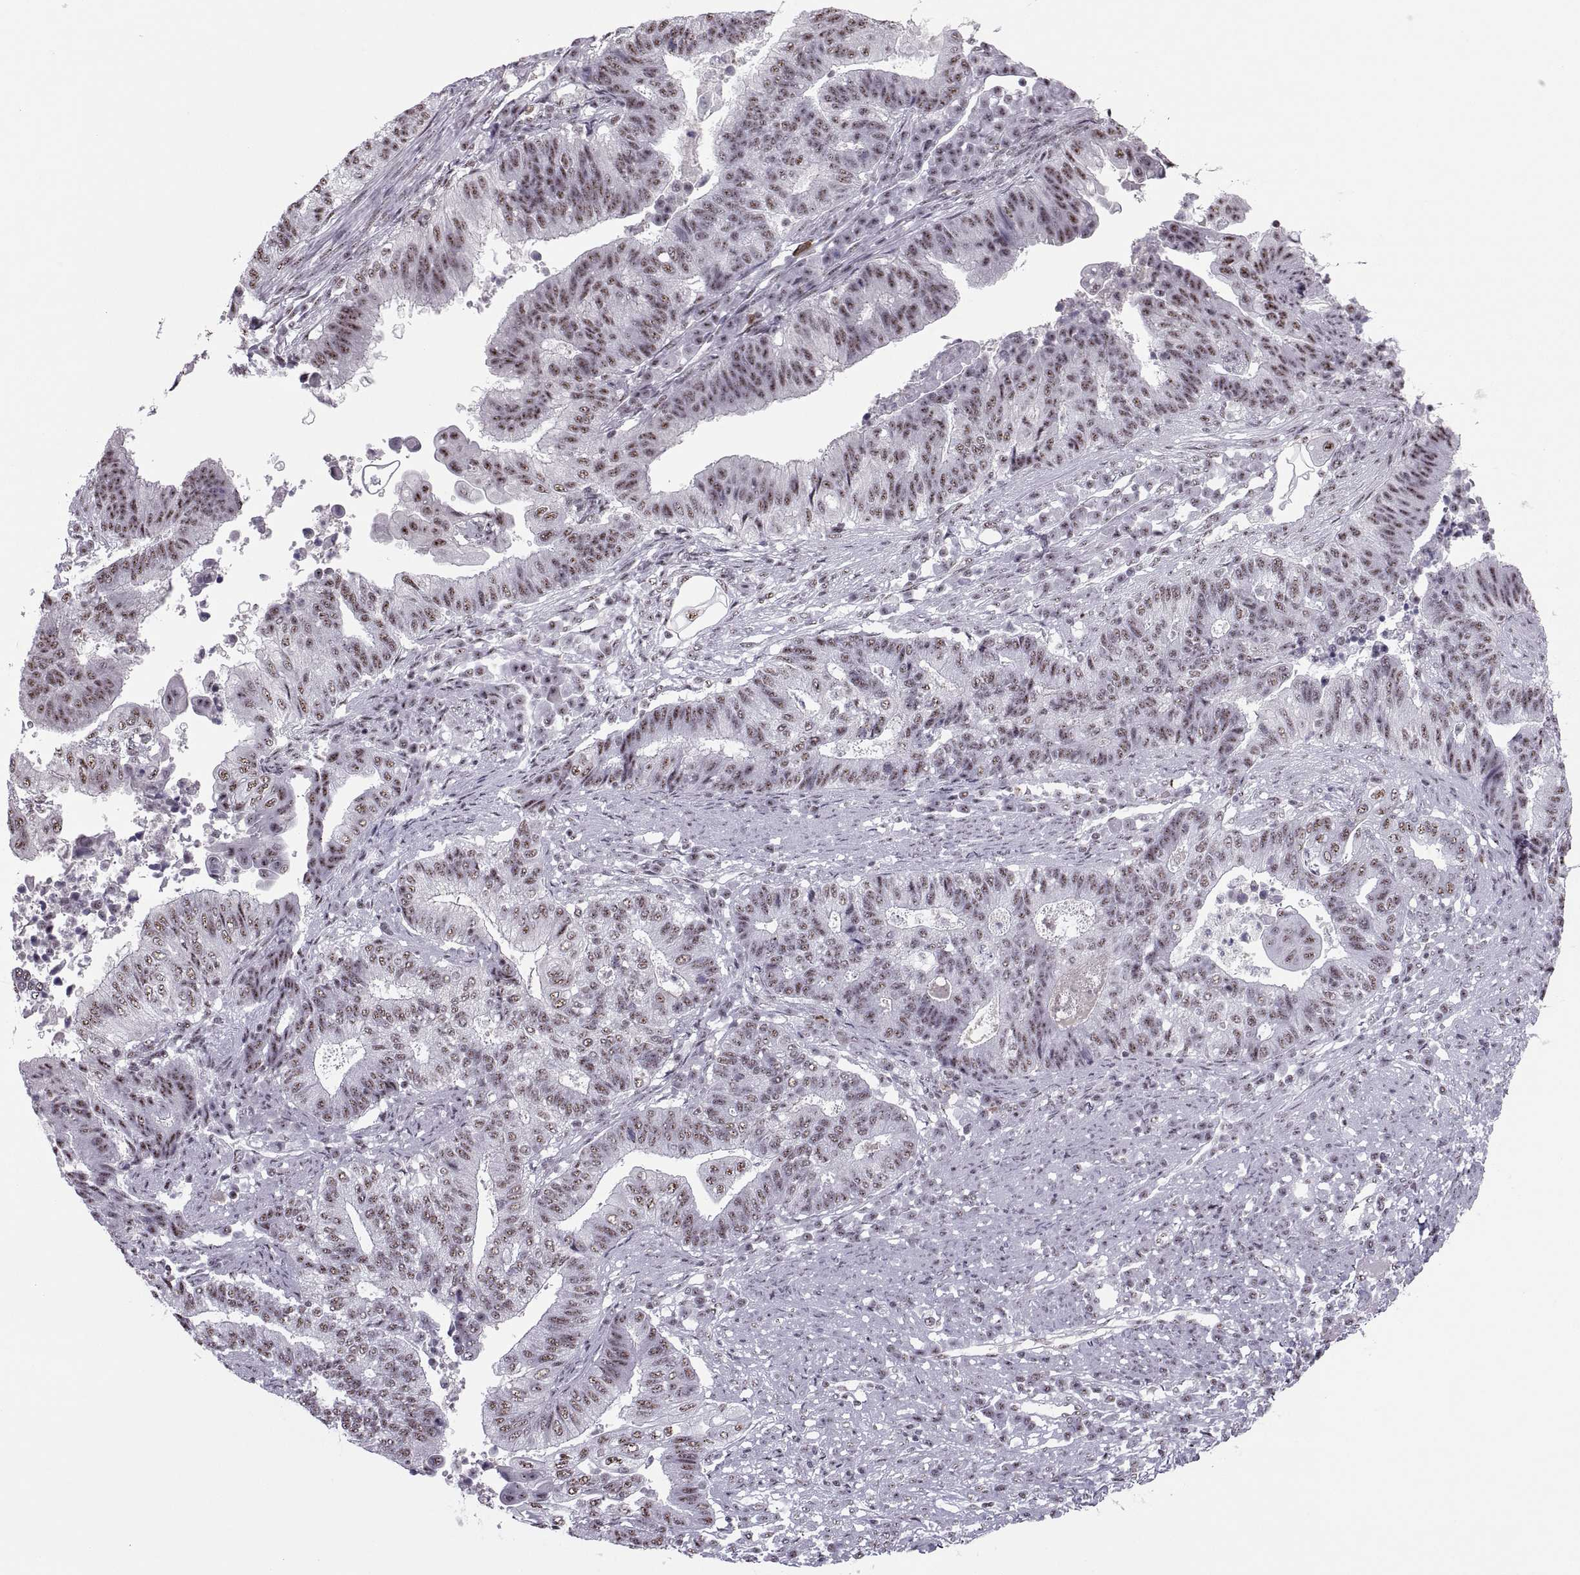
{"staining": {"intensity": "weak", "quantity": "25%-75%", "location": "nuclear"}, "tissue": "endometrial cancer", "cell_type": "Tumor cells", "image_type": "cancer", "snomed": [{"axis": "morphology", "description": "Adenocarcinoma, NOS"}, {"axis": "topography", "description": "Uterus"}, {"axis": "topography", "description": "Endometrium"}], "caption": "Brown immunohistochemical staining in human endometrial cancer (adenocarcinoma) displays weak nuclear expression in approximately 25%-75% of tumor cells.", "gene": "MAGEA4", "patient": {"sex": "female", "age": 54}}